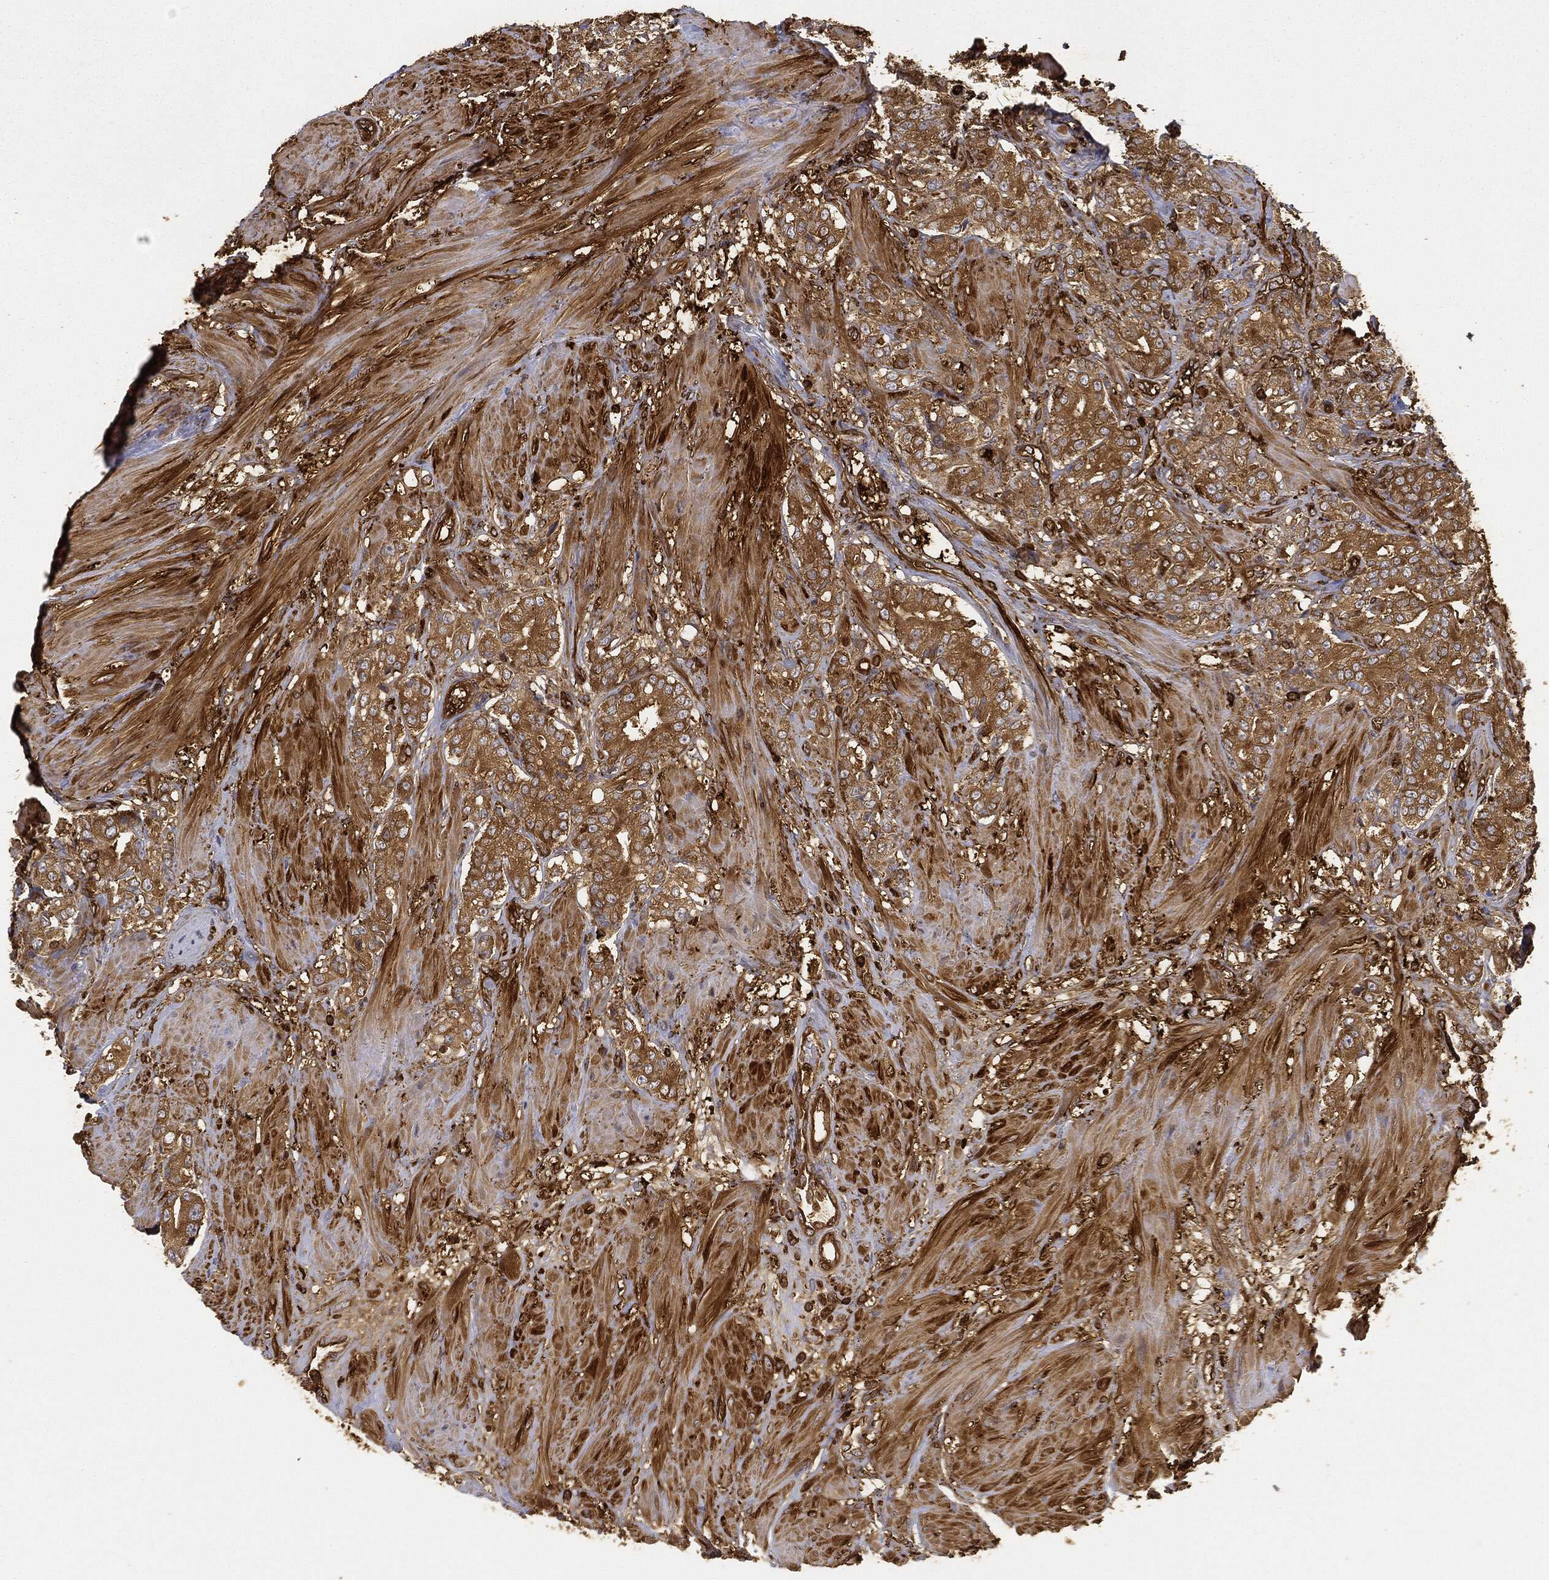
{"staining": {"intensity": "moderate", "quantity": ">75%", "location": "cytoplasmic/membranous"}, "tissue": "prostate cancer", "cell_type": "Tumor cells", "image_type": "cancer", "snomed": [{"axis": "morphology", "description": "Adenocarcinoma, NOS"}, {"axis": "topography", "description": "Prostate and seminal vesicle, NOS"}, {"axis": "topography", "description": "Prostate"}], "caption": "Moderate cytoplasmic/membranous protein expression is appreciated in about >75% of tumor cells in prostate cancer.", "gene": "WDR1", "patient": {"sex": "male", "age": 67}}